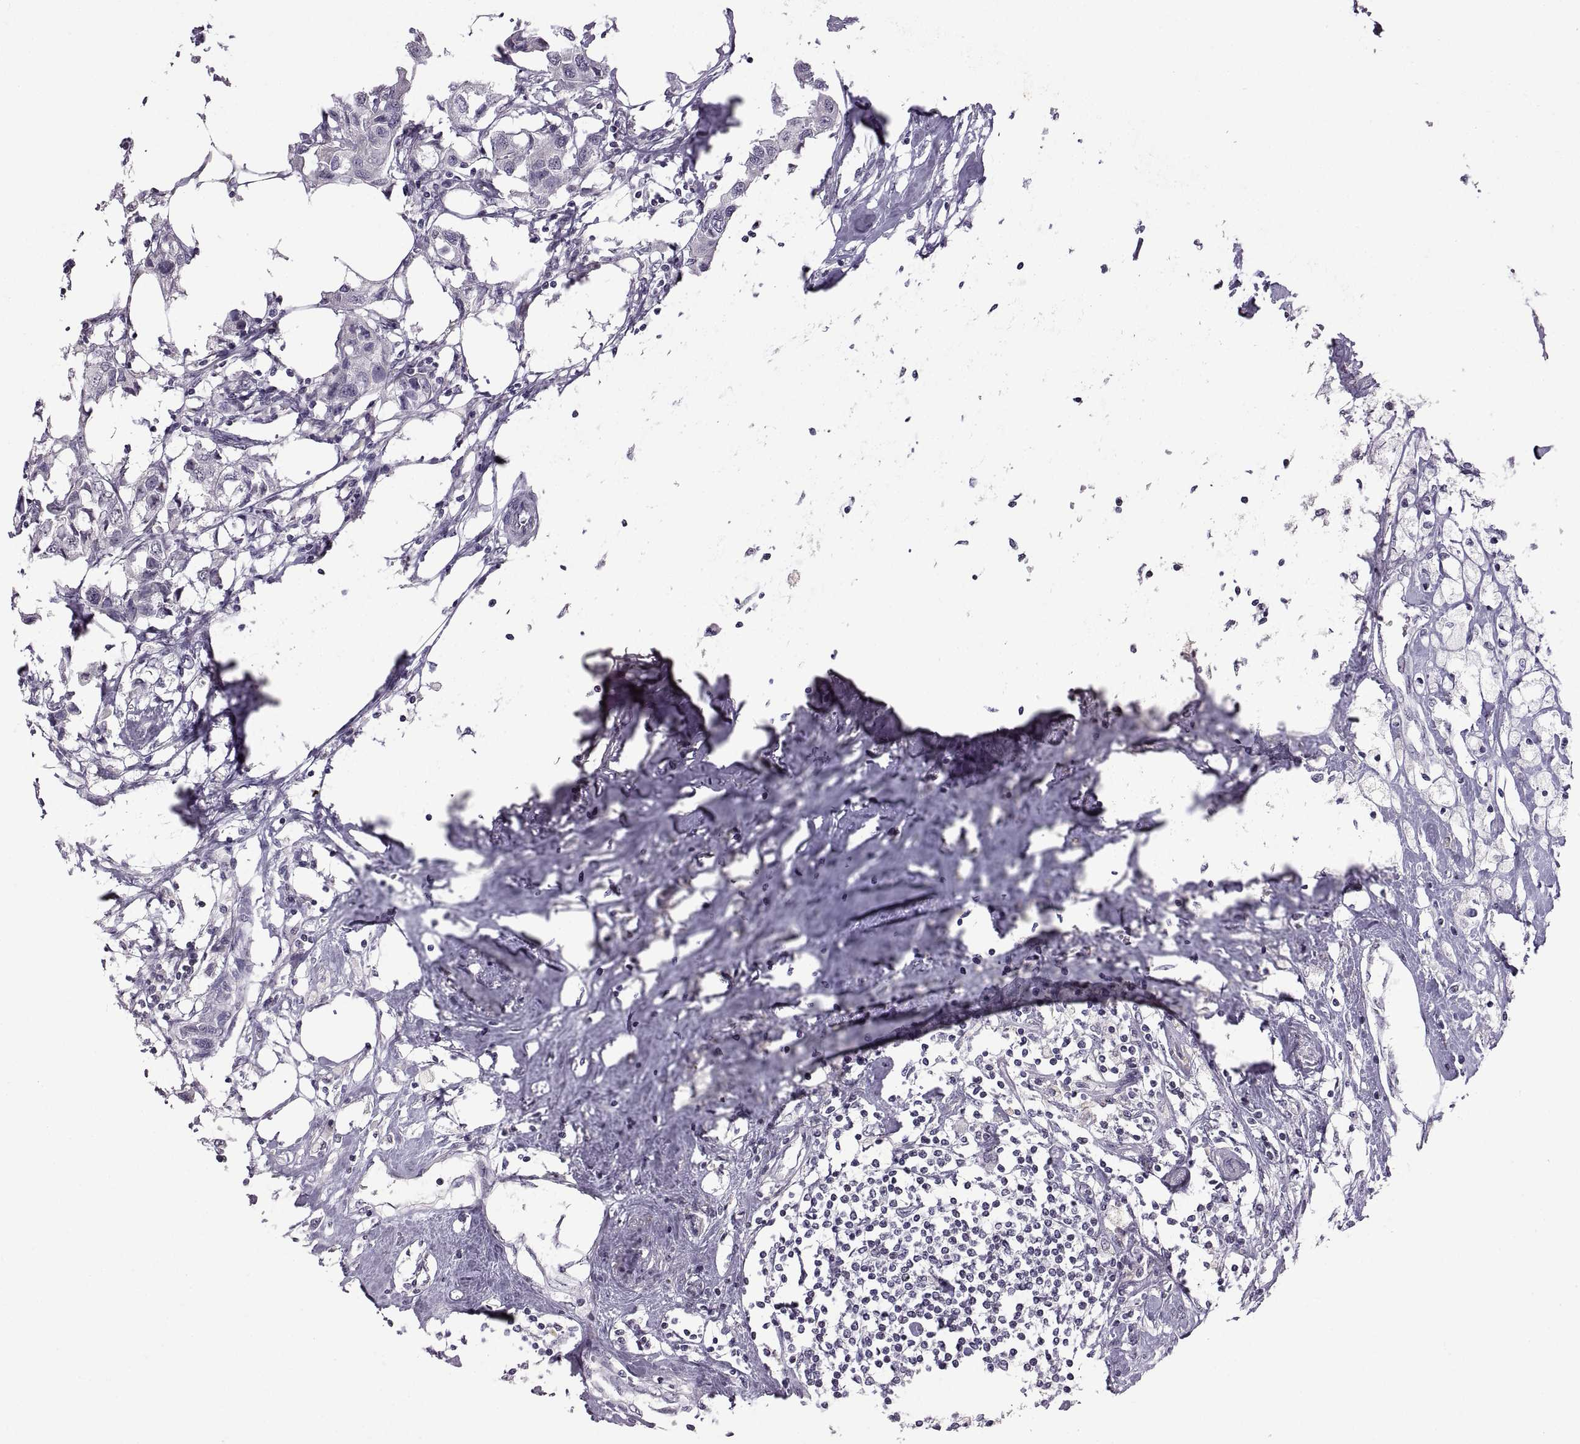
{"staining": {"intensity": "negative", "quantity": "none", "location": "none"}, "tissue": "breast cancer", "cell_type": "Tumor cells", "image_type": "cancer", "snomed": [{"axis": "morphology", "description": "Duct carcinoma"}, {"axis": "topography", "description": "Breast"}], "caption": "Immunohistochemical staining of breast cancer reveals no significant positivity in tumor cells. (DAB (3,3'-diaminobenzidine) immunohistochemistry visualized using brightfield microscopy, high magnification).", "gene": "NEK2", "patient": {"sex": "female", "age": 80}}